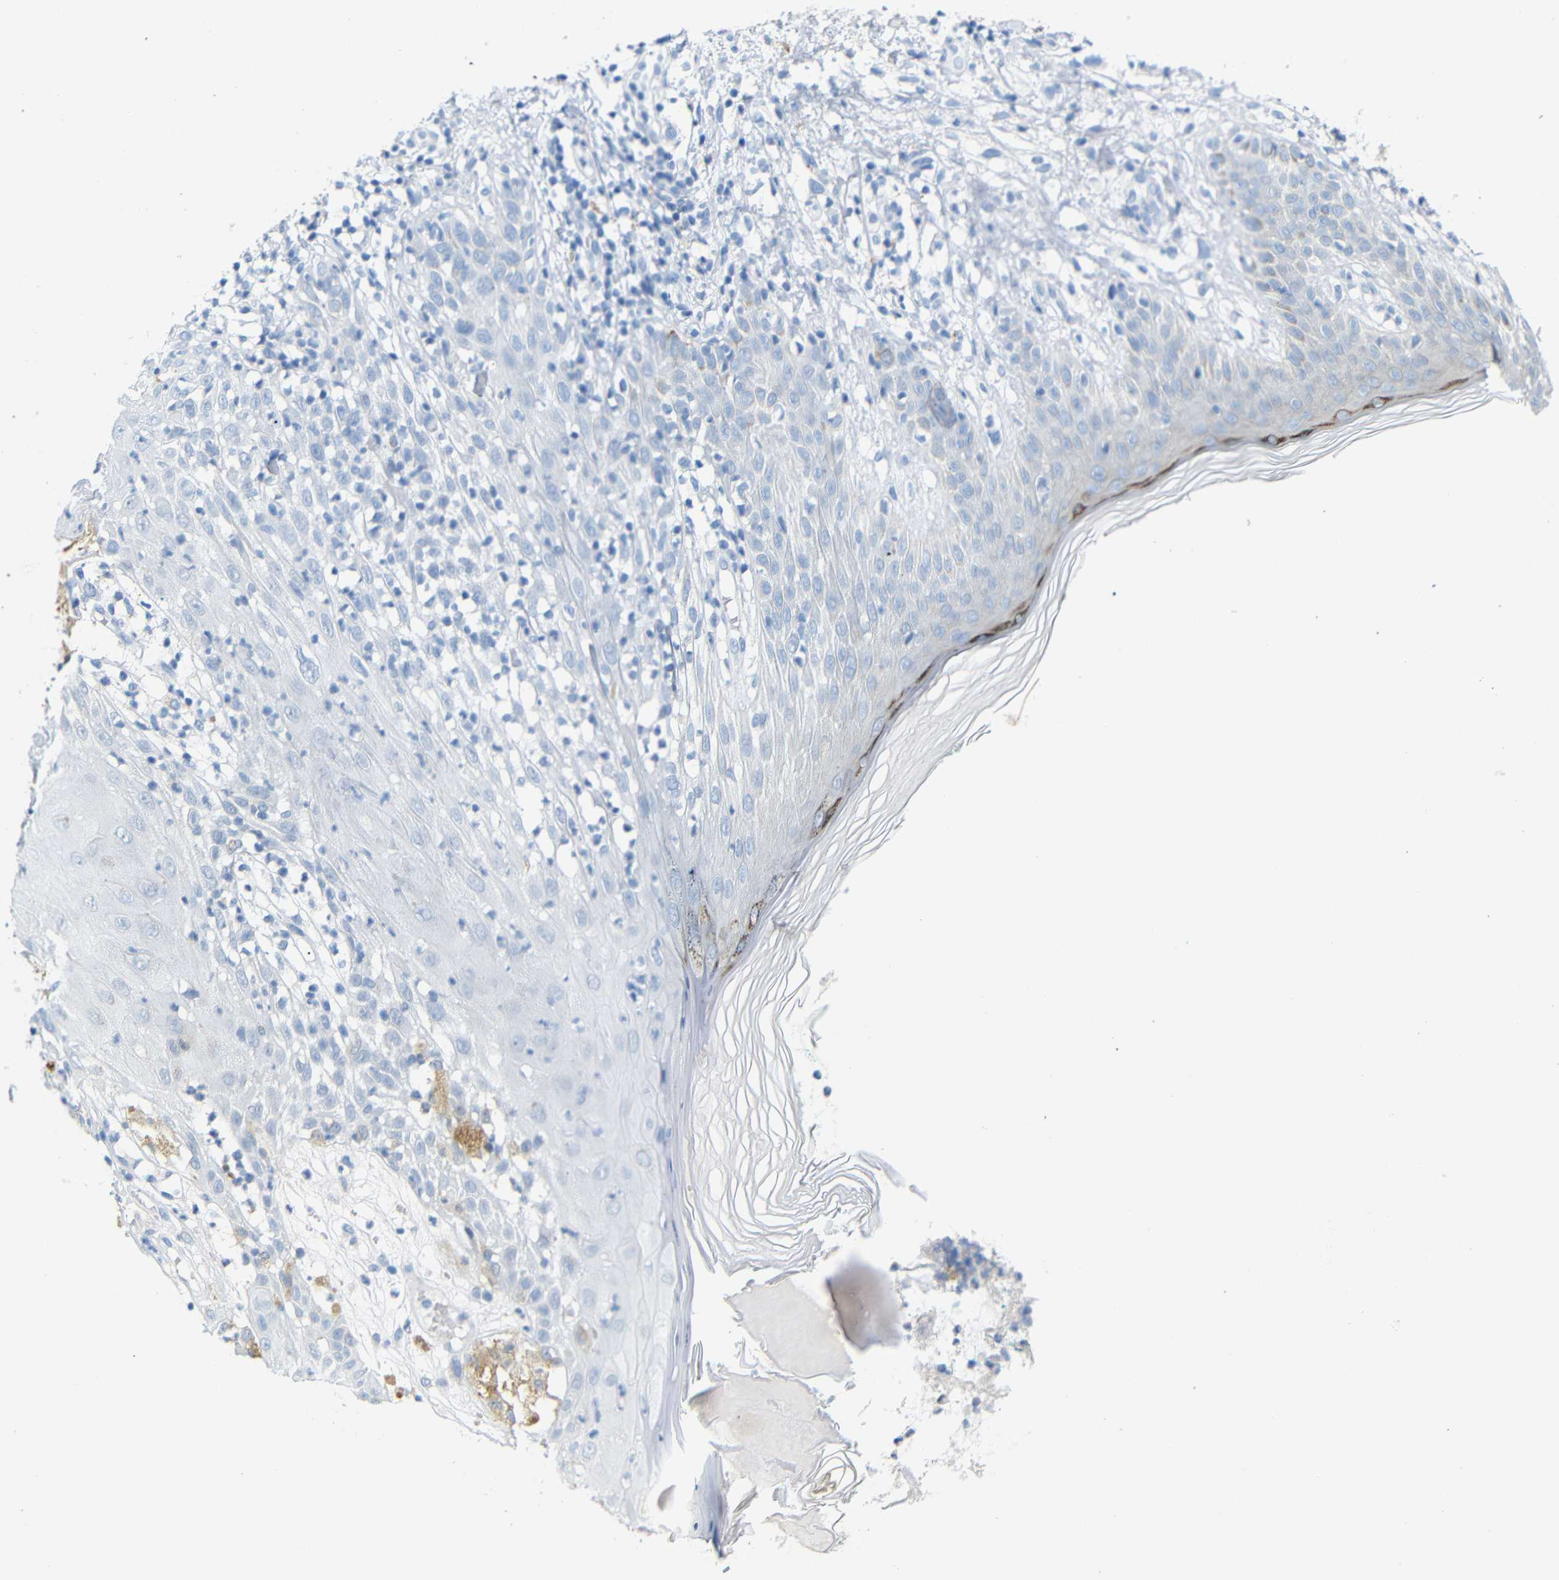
{"staining": {"intensity": "weak", "quantity": "<25%", "location": "cytoplasmic/membranous"}, "tissue": "melanoma", "cell_type": "Tumor cells", "image_type": "cancer", "snomed": [{"axis": "morphology", "description": "Malignant melanoma, NOS"}, {"axis": "topography", "description": "Skin"}], "caption": "Protein analysis of malignant melanoma shows no significant staining in tumor cells.", "gene": "FCRL1", "patient": {"sex": "female", "age": 46}}